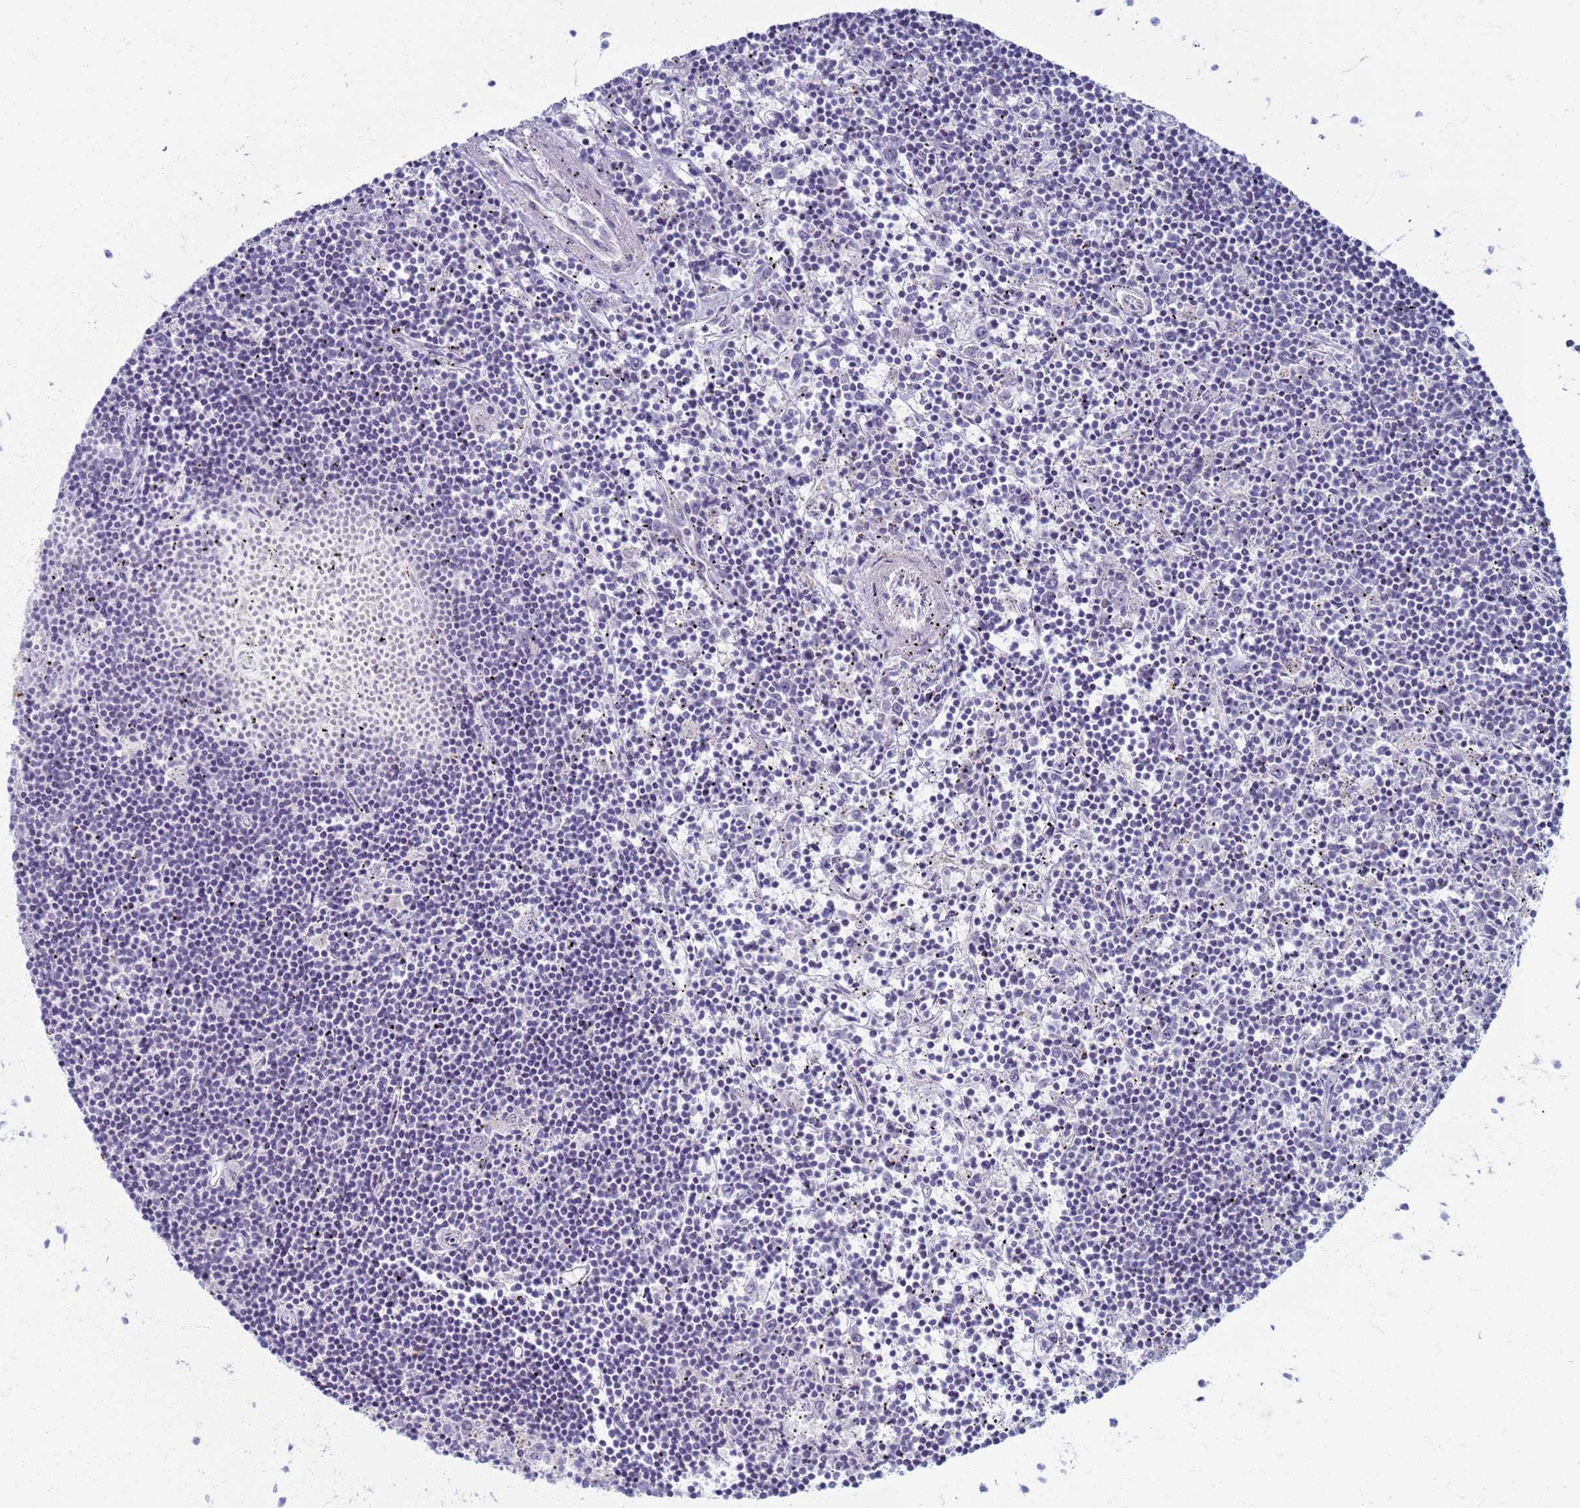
{"staining": {"intensity": "negative", "quantity": "none", "location": "none"}, "tissue": "lymphoma", "cell_type": "Tumor cells", "image_type": "cancer", "snomed": [{"axis": "morphology", "description": "Malignant lymphoma, non-Hodgkin's type, Low grade"}, {"axis": "topography", "description": "Spleen"}], "caption": "Immunohistochemistry micrograph of malignant lymphoma, non-Hodgkin's type (low-grade) stained for a protein (brown), which shows no positivity in tumor cells.", "gene": "CLCA2", "patient": {"sex": "male", "age": 76}}